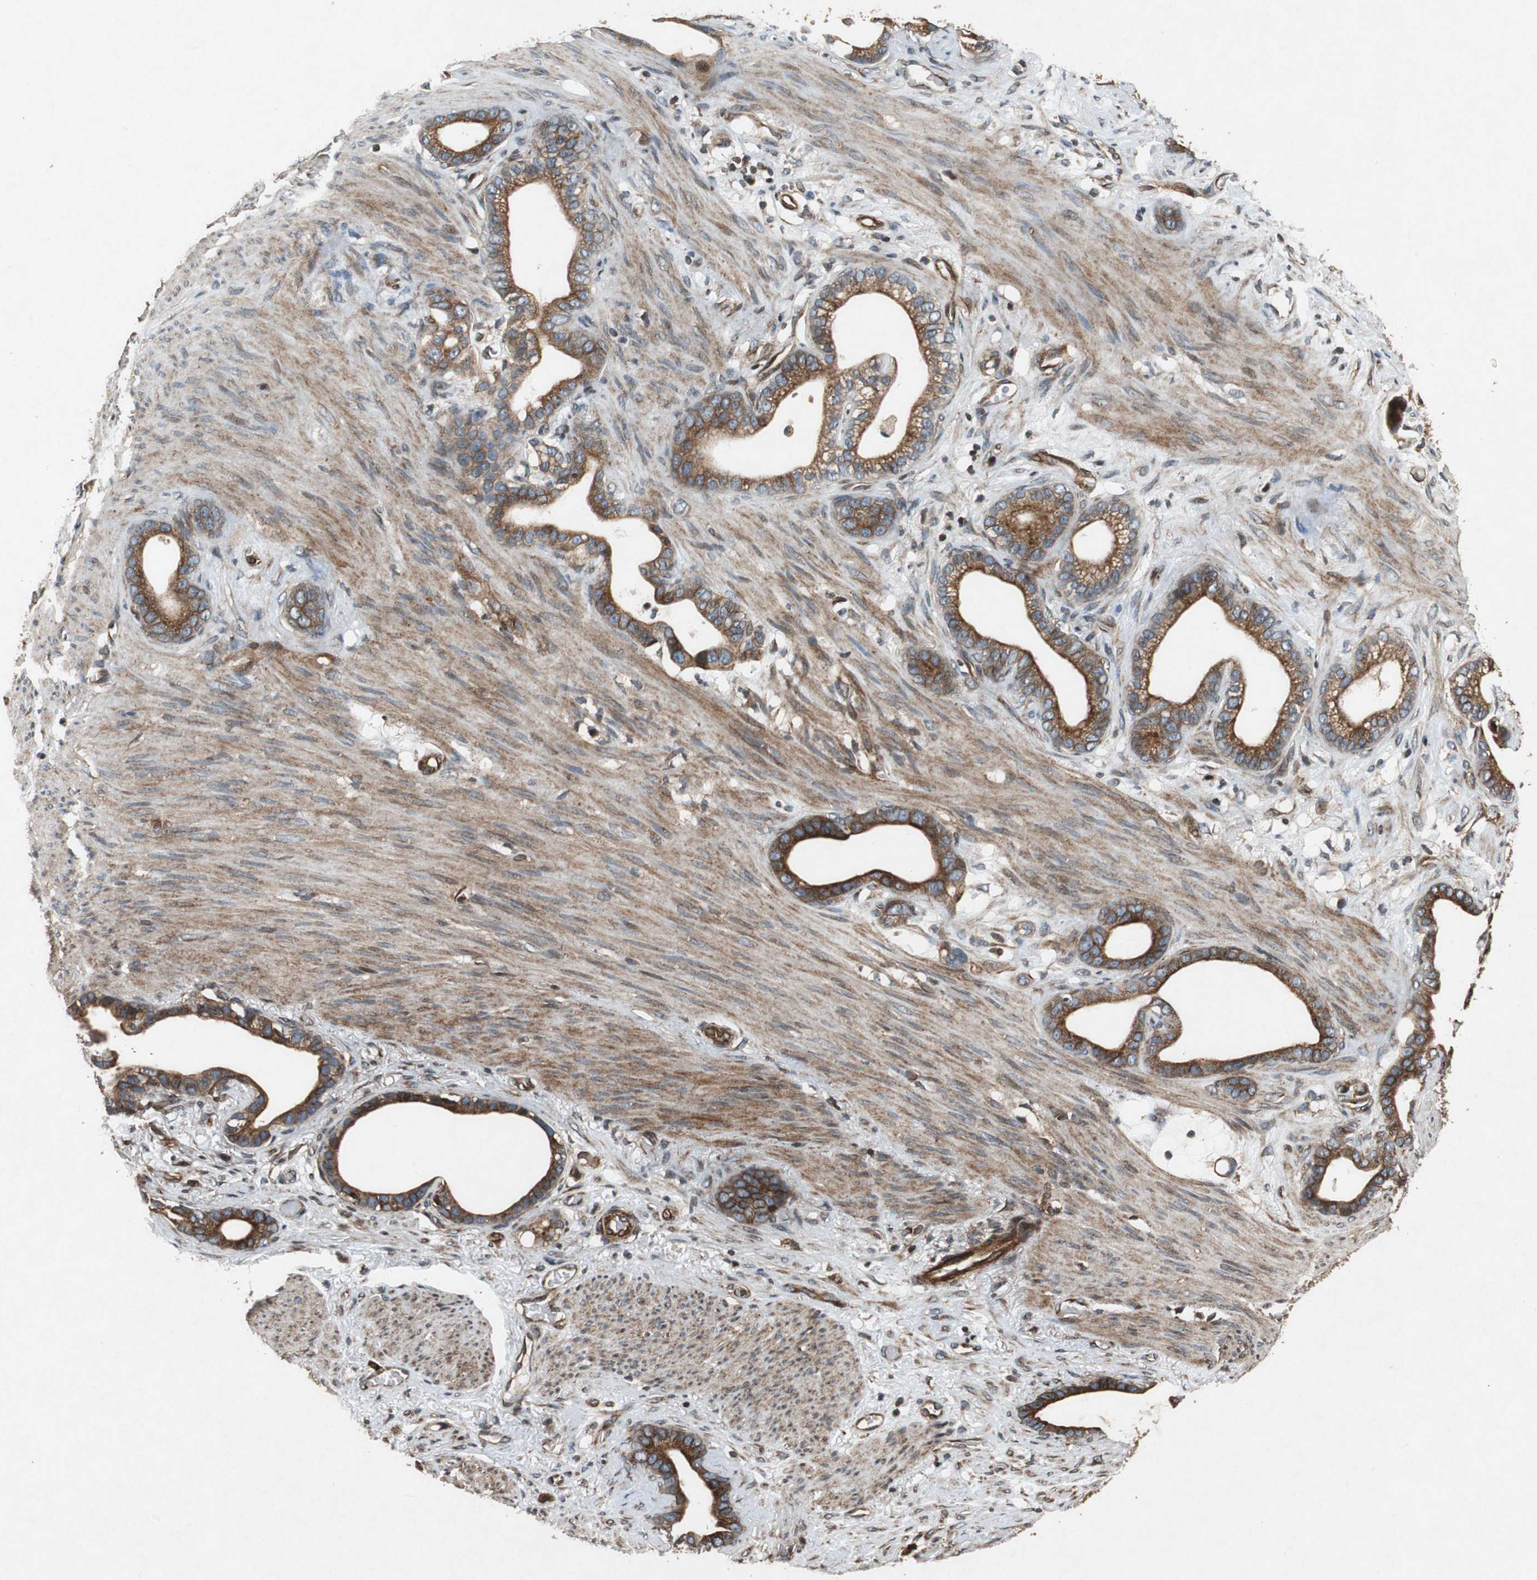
{"staining": {"intensity": "moderate", "quantity": ">75%", "location": "cytoplasmic/membranous"}, "tissue": "stomach cancer", "cell_type": "Tumor cells", "image_type": "cancer", "snomed": [{"axis": "morphology", "description": "Adenocarcinoma, NOS"}, {"axis": "topography", "description": "Stomach"}], "caption": "Immunohistochemical staining of human stomach cancer shows medium levels of moderate cytoplasmic/membranous protein positivity in approximately >75% of tumor cells.", "gene": "TUBA4A", "patient": {"sex": "female", "age": 75}}